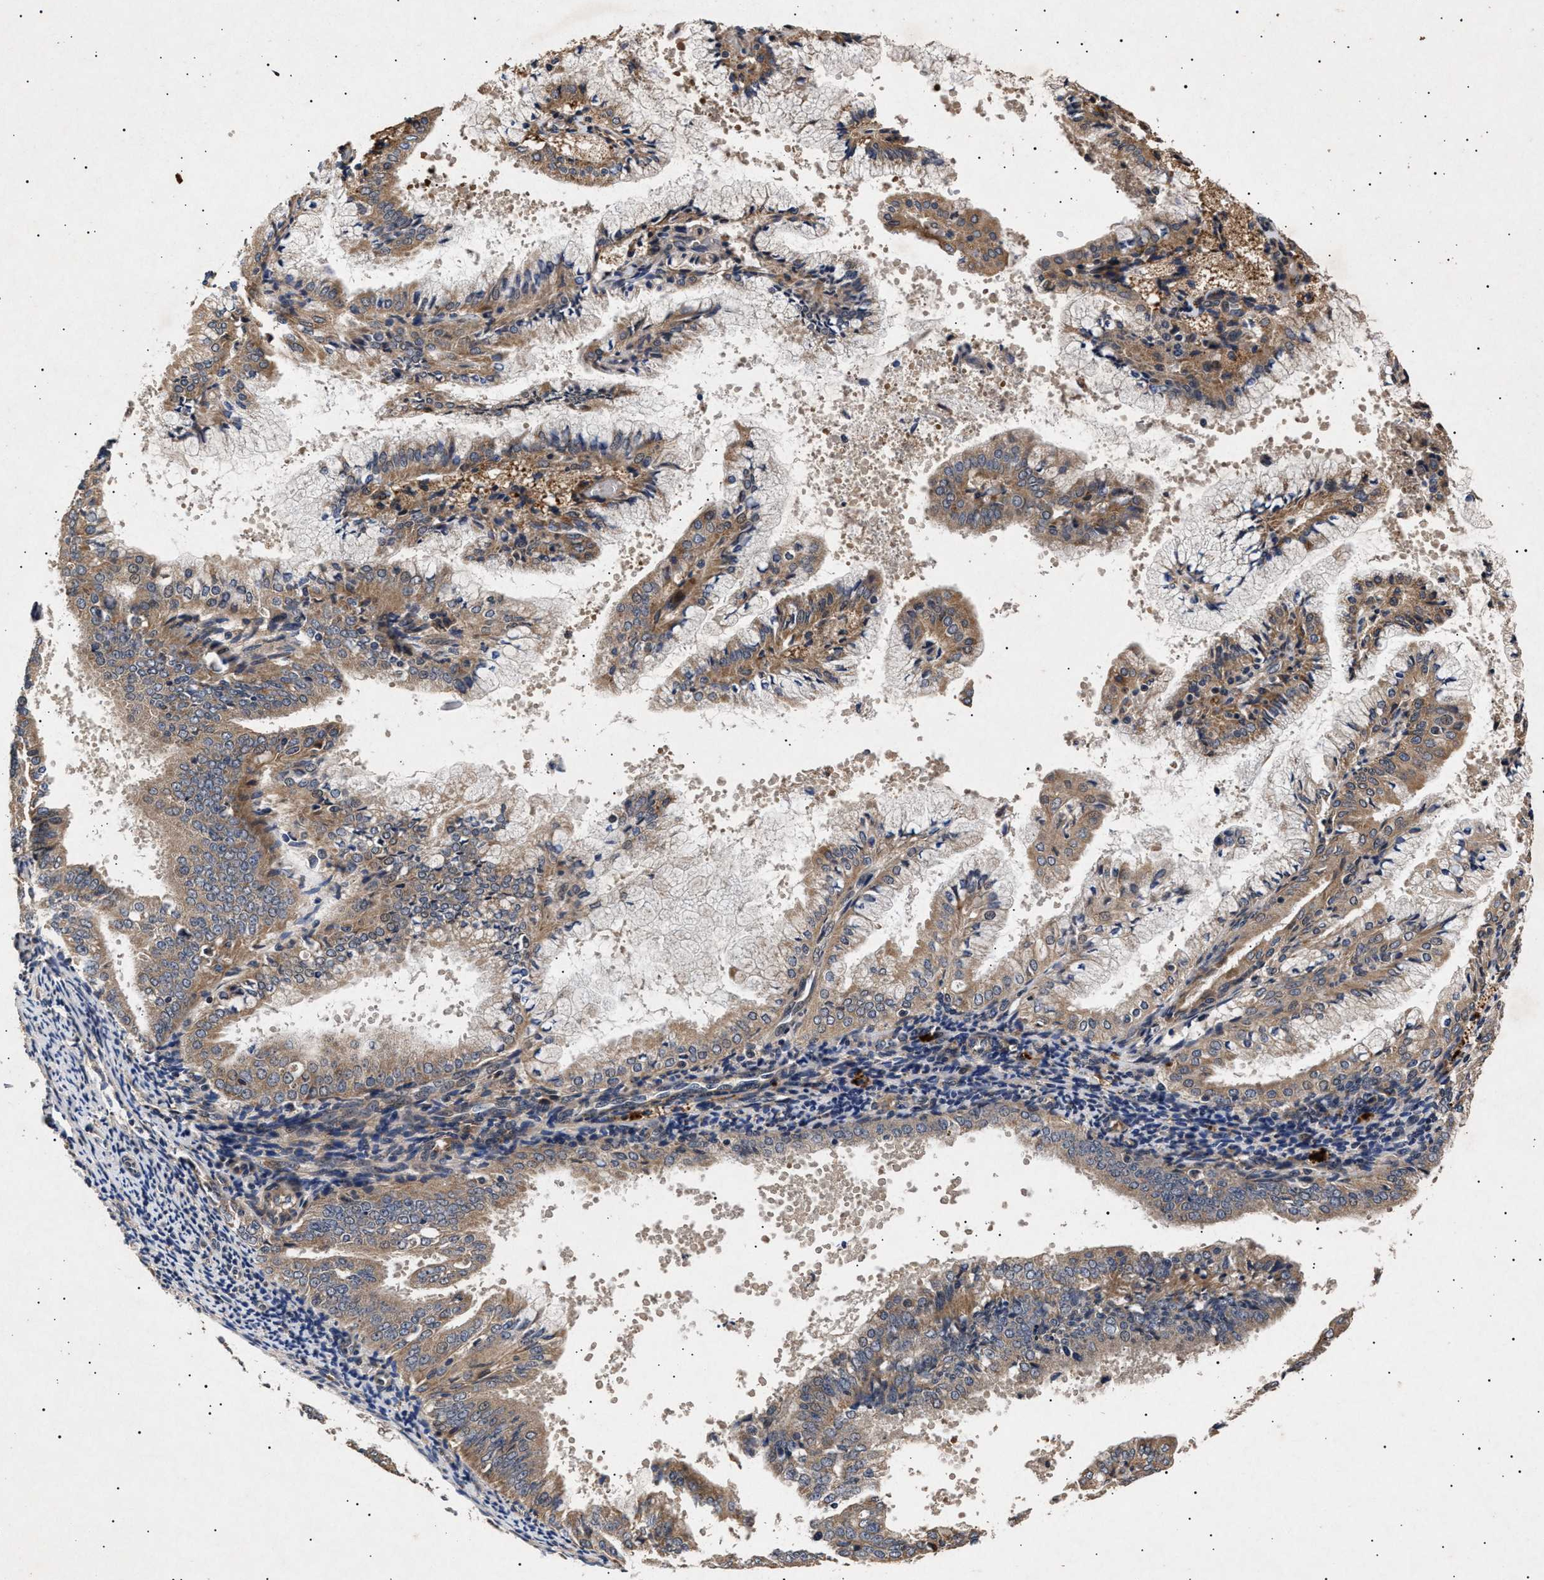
{"staining": {"intensity": "moderate", "quantity": ">75%", "location": "cytoplasmic/membranous"}, "tissue": "endometrial cancer", "cell_type": "Tumor cells", "image_type": "cancer", "snomed": [{"axis": "morphology", "description": "Adenocarcinoma, NOS"}, {"axis": "topography", "description": "Endometrium"}], "caption": "Immunohistochemical staining of endometrial adenocarcinoma demonstrates medium levels of moderate cytoplasmic/membranous protein staining in about >75% of tumor cells. (brown staining indicates protein expression, while blue staining denotes nuclei).", "gene": "ITGB5", "patient": {"sex": "female", "age": 63}}